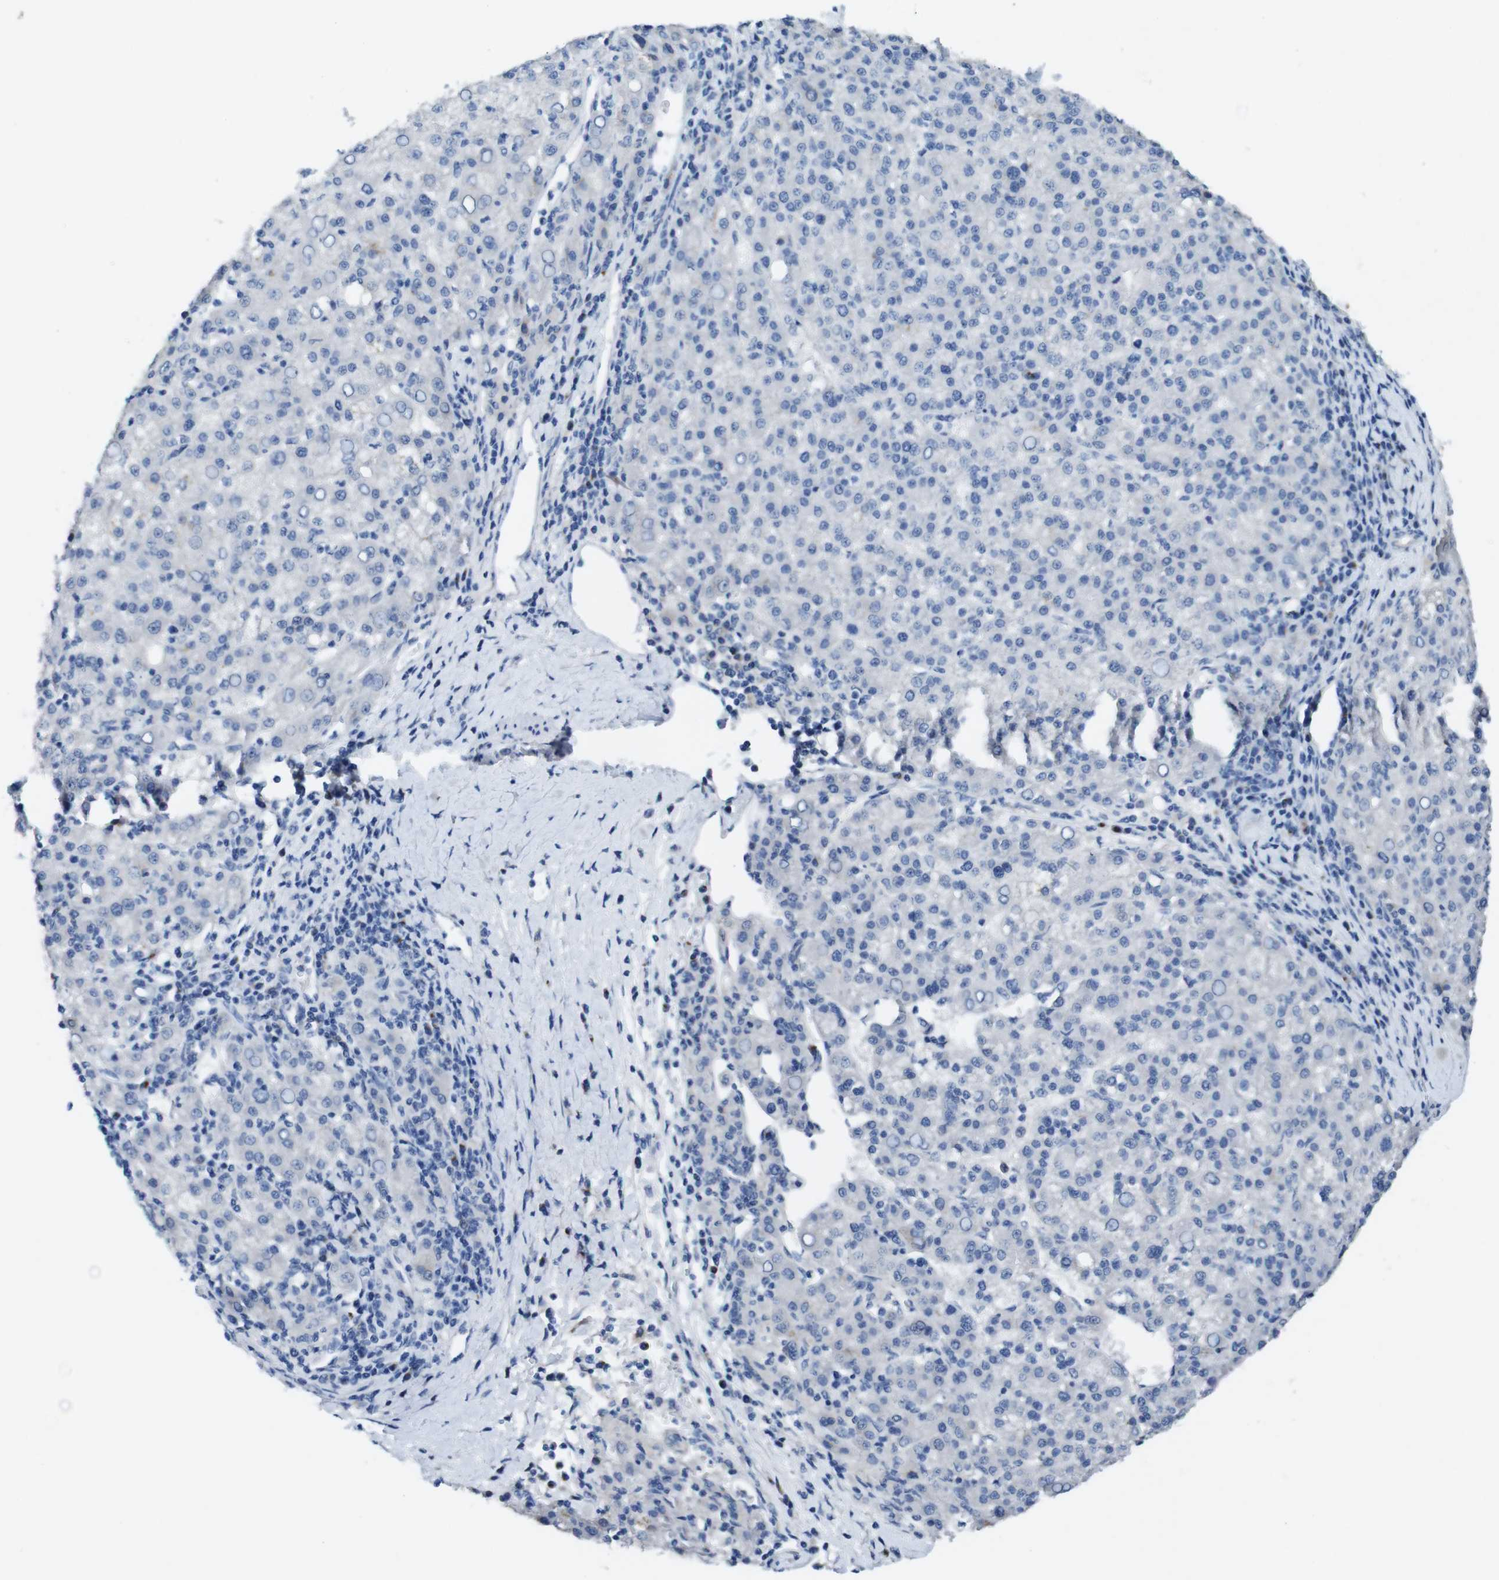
{"staining": {"intensity": "negative", "quantity": "none", "location": "none"}, "tissue": "liver cancer", "cell_type": "Tumor cells", "image_type": "cancer", "snomed": [{"axis": "morphology", "description": "Carcinoma, Hepatocellular, NOS"}, {"axis": "topography", "description": "Liver"}], "caption": "There is no significant staining in tumor cells of hepatocellular carcinoma (liver).", "gene": "CD320", "patient": {"sex": "female", "age": 58}}